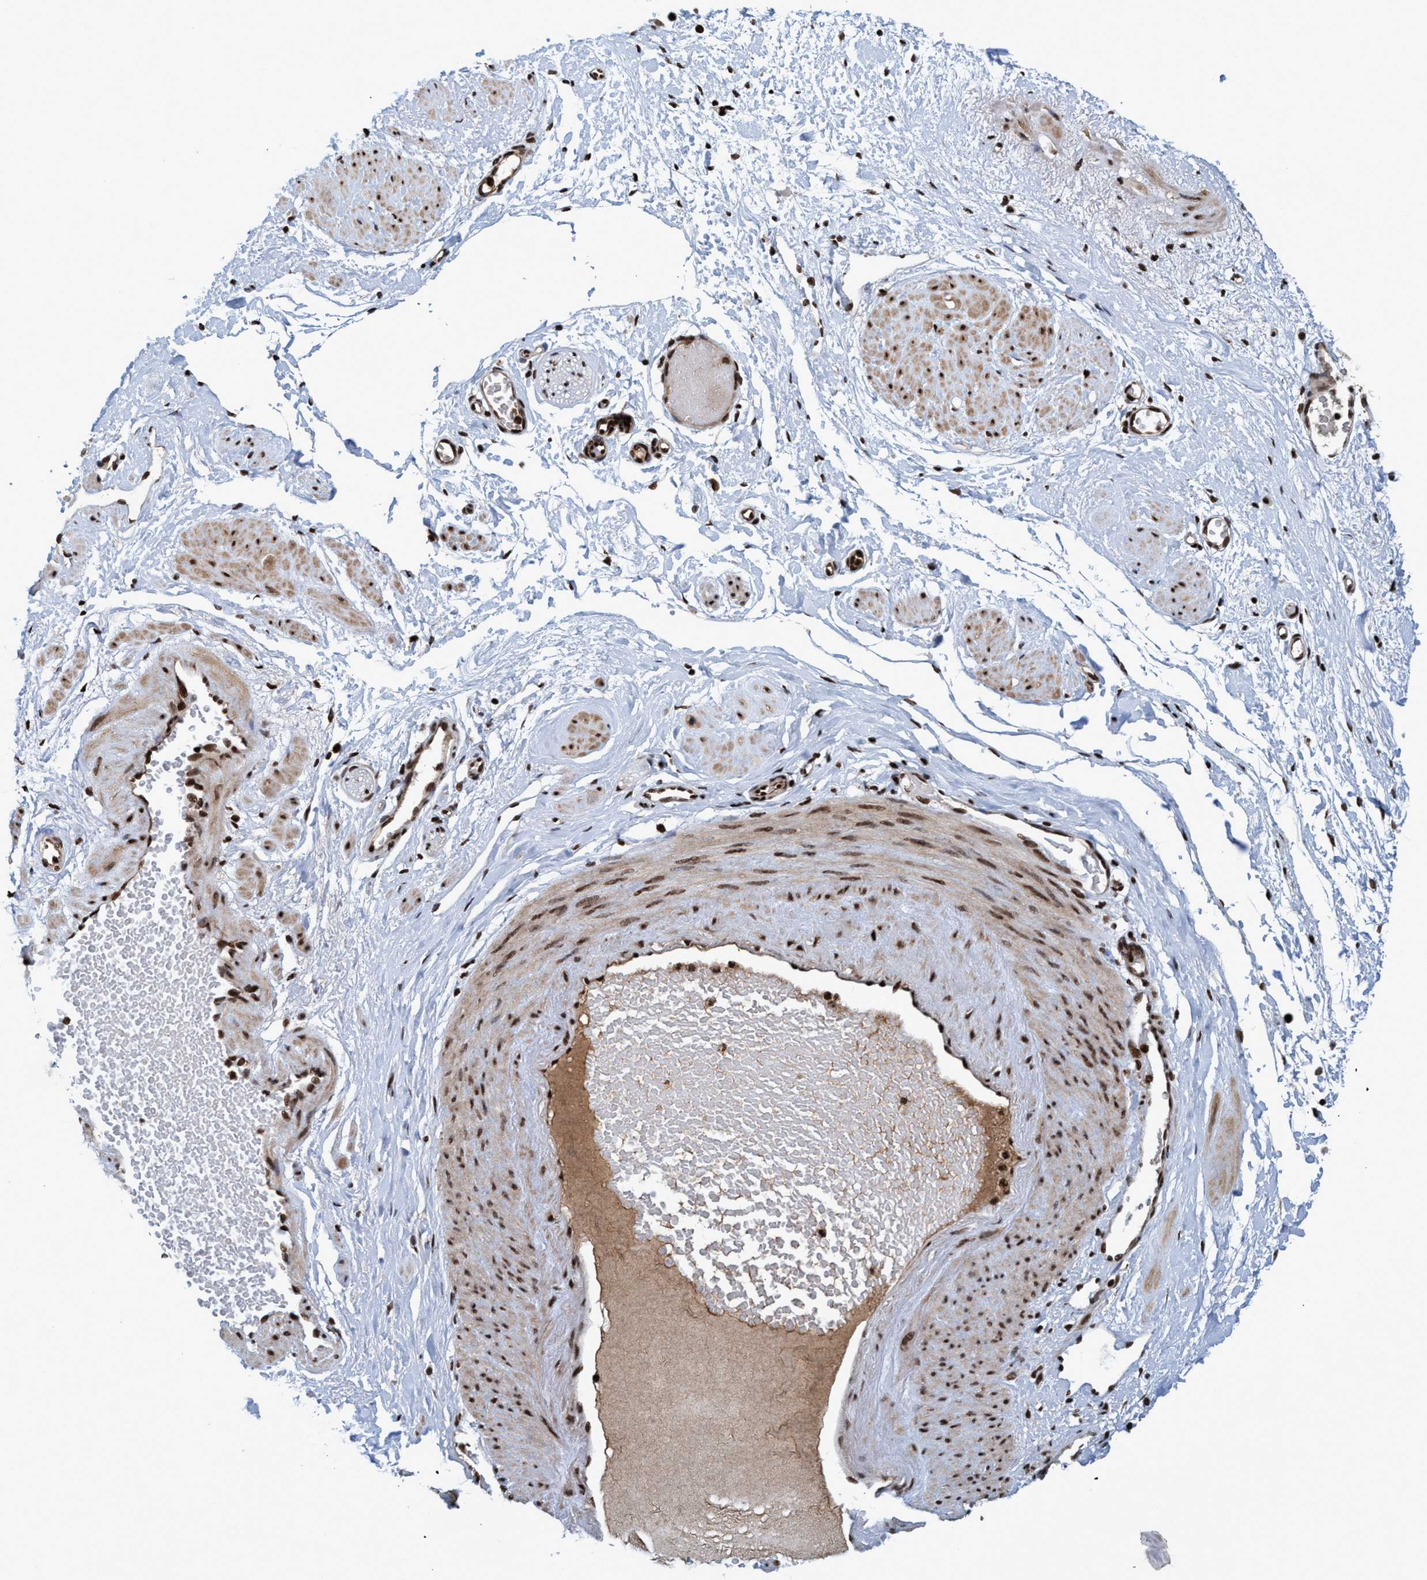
{"staining": {"intensity": "strong", "quantity": ">75%", "location": "nuclear"}, "tissue": "adipose tissue", "cell_type": "Adipocytes", "image_type": "normal", "snomed": [{"axis": "morphology", "description": "Normal tissue, NOS"}, {"axis": "topography", "description": "Soft tissue"}], "caption": "Approximately >75% of adipocytes in benign human adipose tissue exhibit strong nuclear protein positivity as visualized by brown immunohistochemical staining.", "gene": "TOPBP1", "patient": {"sex": "male", "age": 72}}